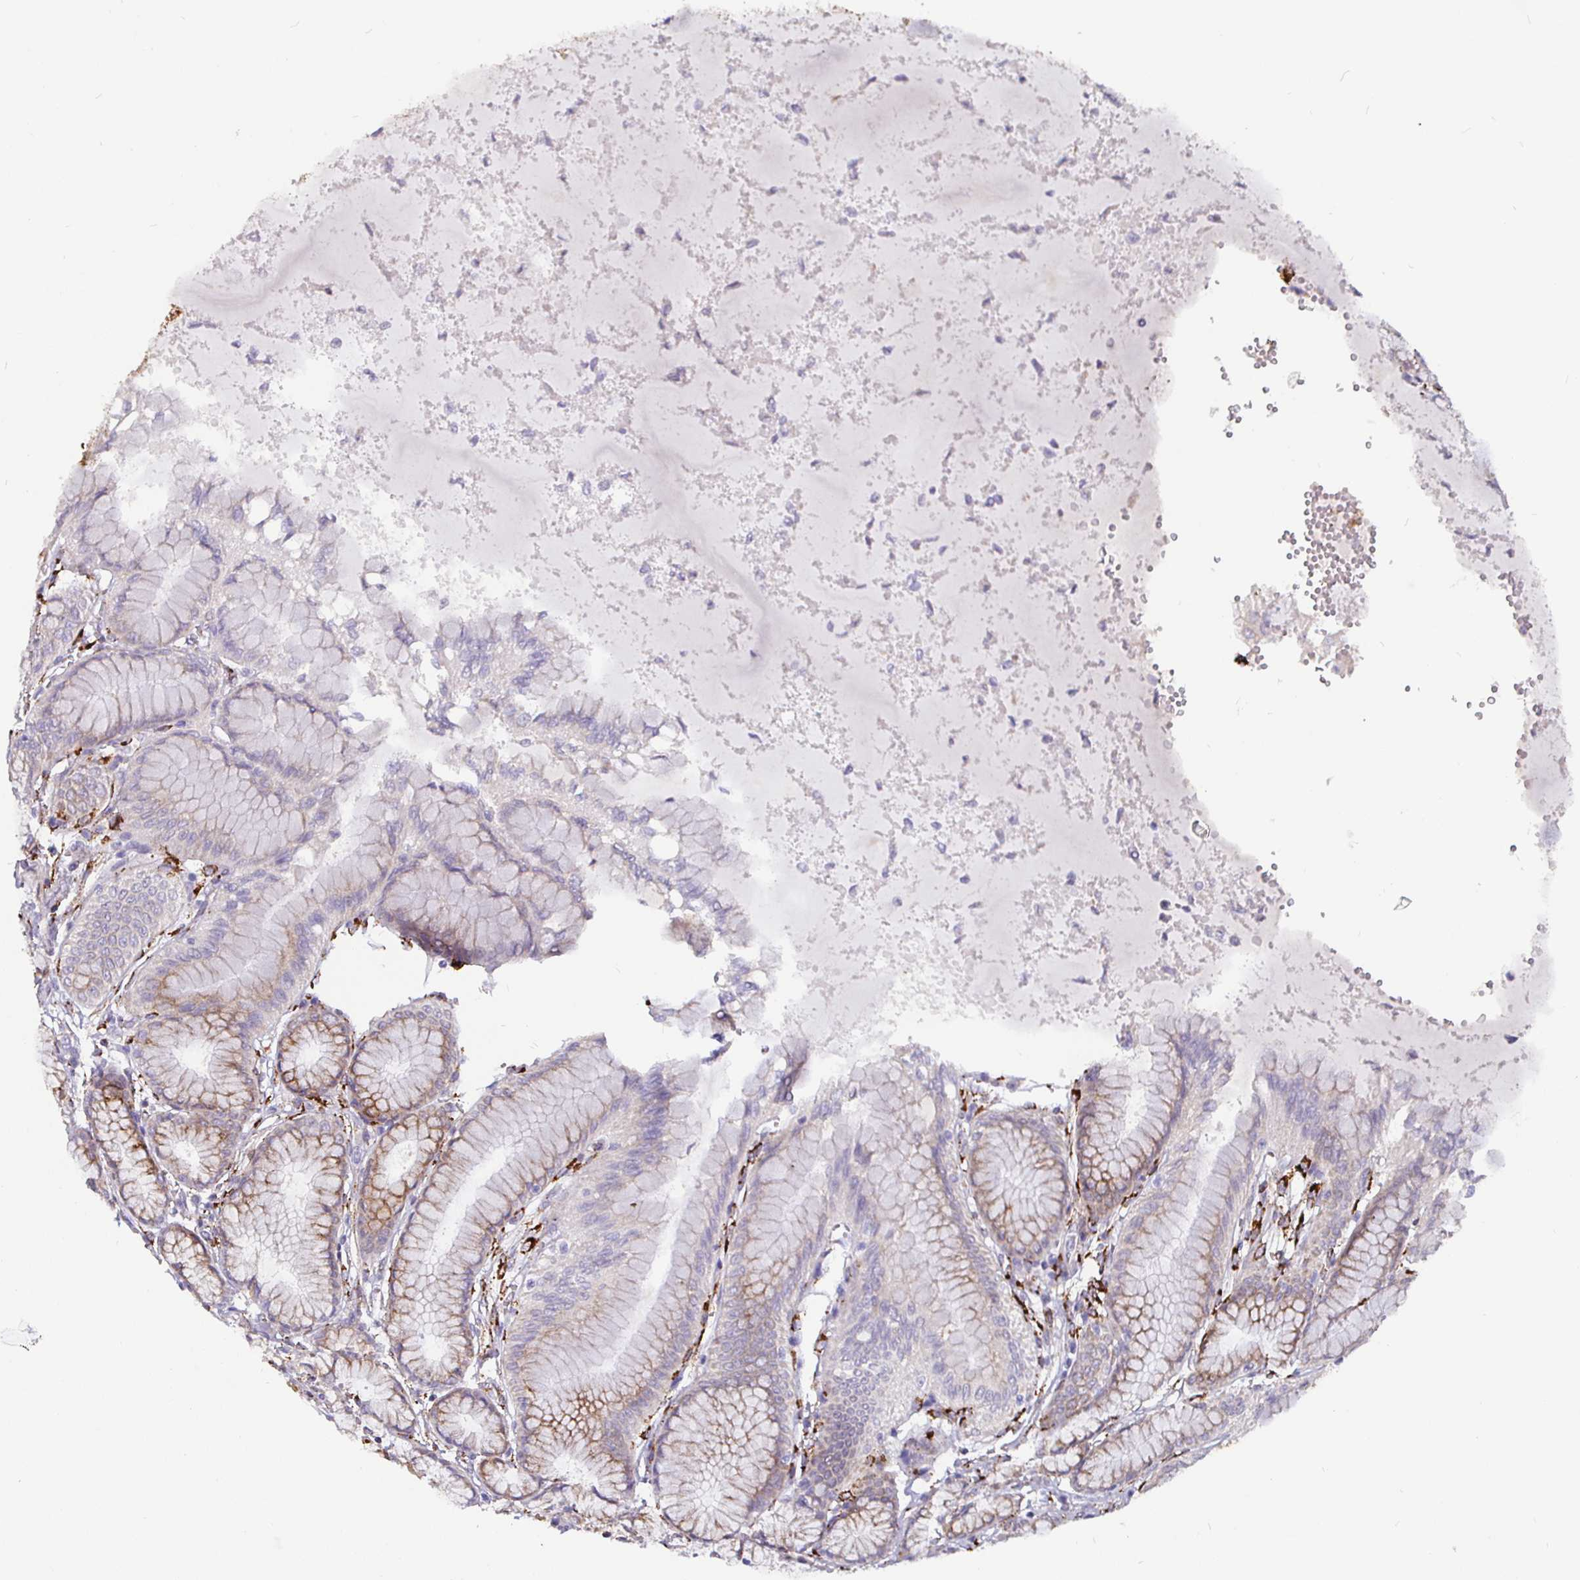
{"staining": {"intensity": "moderate", "quantity": "<25%", "location": "cytoplasmic/membranous"}, "tissue": "stomach", "cell_type": "Glandular cells", "image_type": "normal", "snomed": [{"axis": "morphology", "description": "Normal tissue, NOS"}, {"axis": "topography", "description": "Stomach"}, {"axis": "topography", "description": "Stomach, lower"}], "caption": "The immunohistochemical stain labels moderate cytoplasmic/membranous staining in glandular cells of benign stomach. The staining was performed using DAB, with brown indicating positive protein expression. Nuclei are stained blue with hematoxylin.", "gene": "P4HA2", "patient": {"sex": "male", "age": 76}}